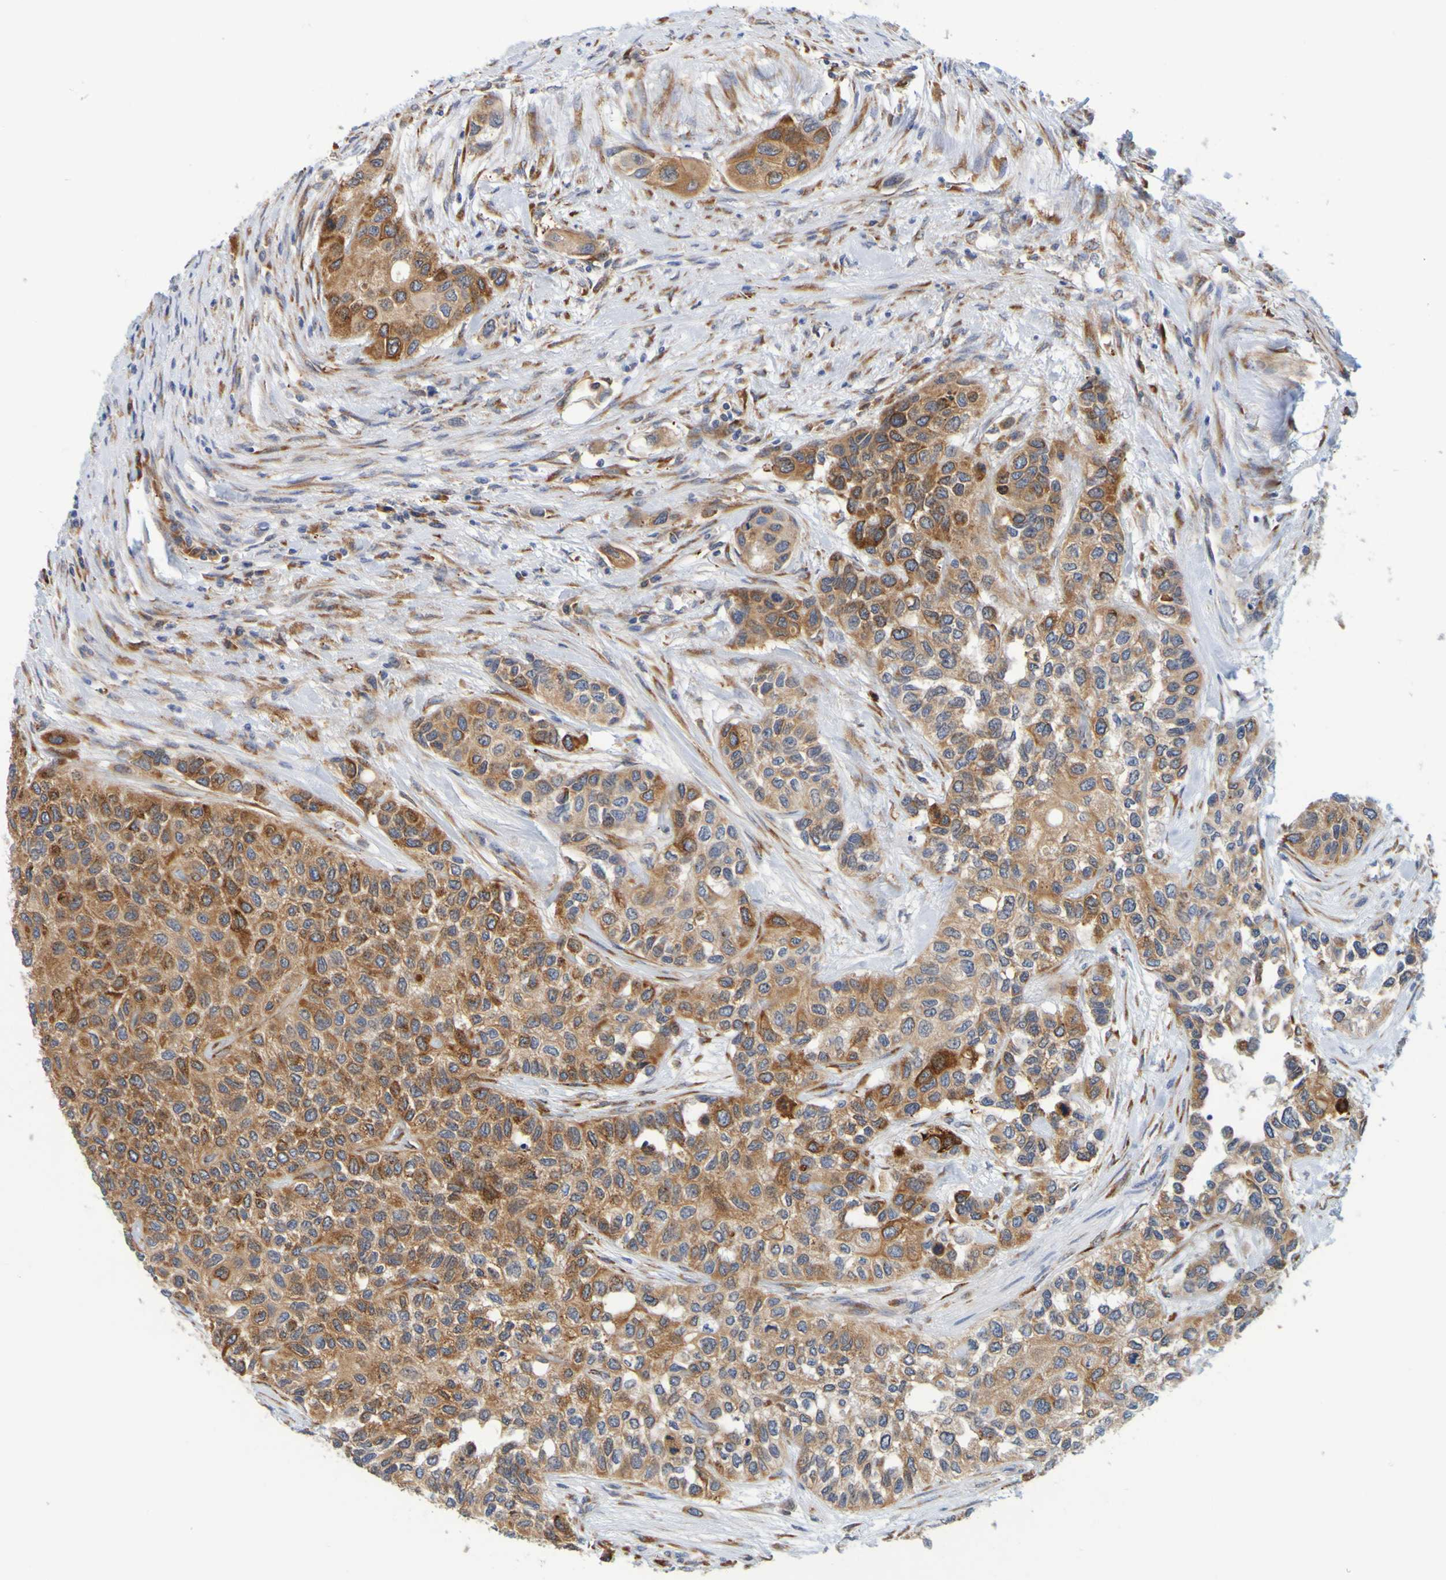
{"staining": {"intensity": "strong", "quantity": ">75%", "location": "cytoplasmic/membranous"}, "tissue": "urothelial cancer", "cell_type": "Tumor cells", "image_type": "cancer", "snomed": [{"axis": "morphology", "description": "Urothelial carcinoma, High grade"}, {"axis": "topography", "description": "Urinary bladder"}], "caption": "Tumor cells show high levels of strong cytoplasmic/membranous expression in about >75% of cells in human urothelial cancer.", "gene": "SIL1", "patient": {"sex": "female", "age": 56}}